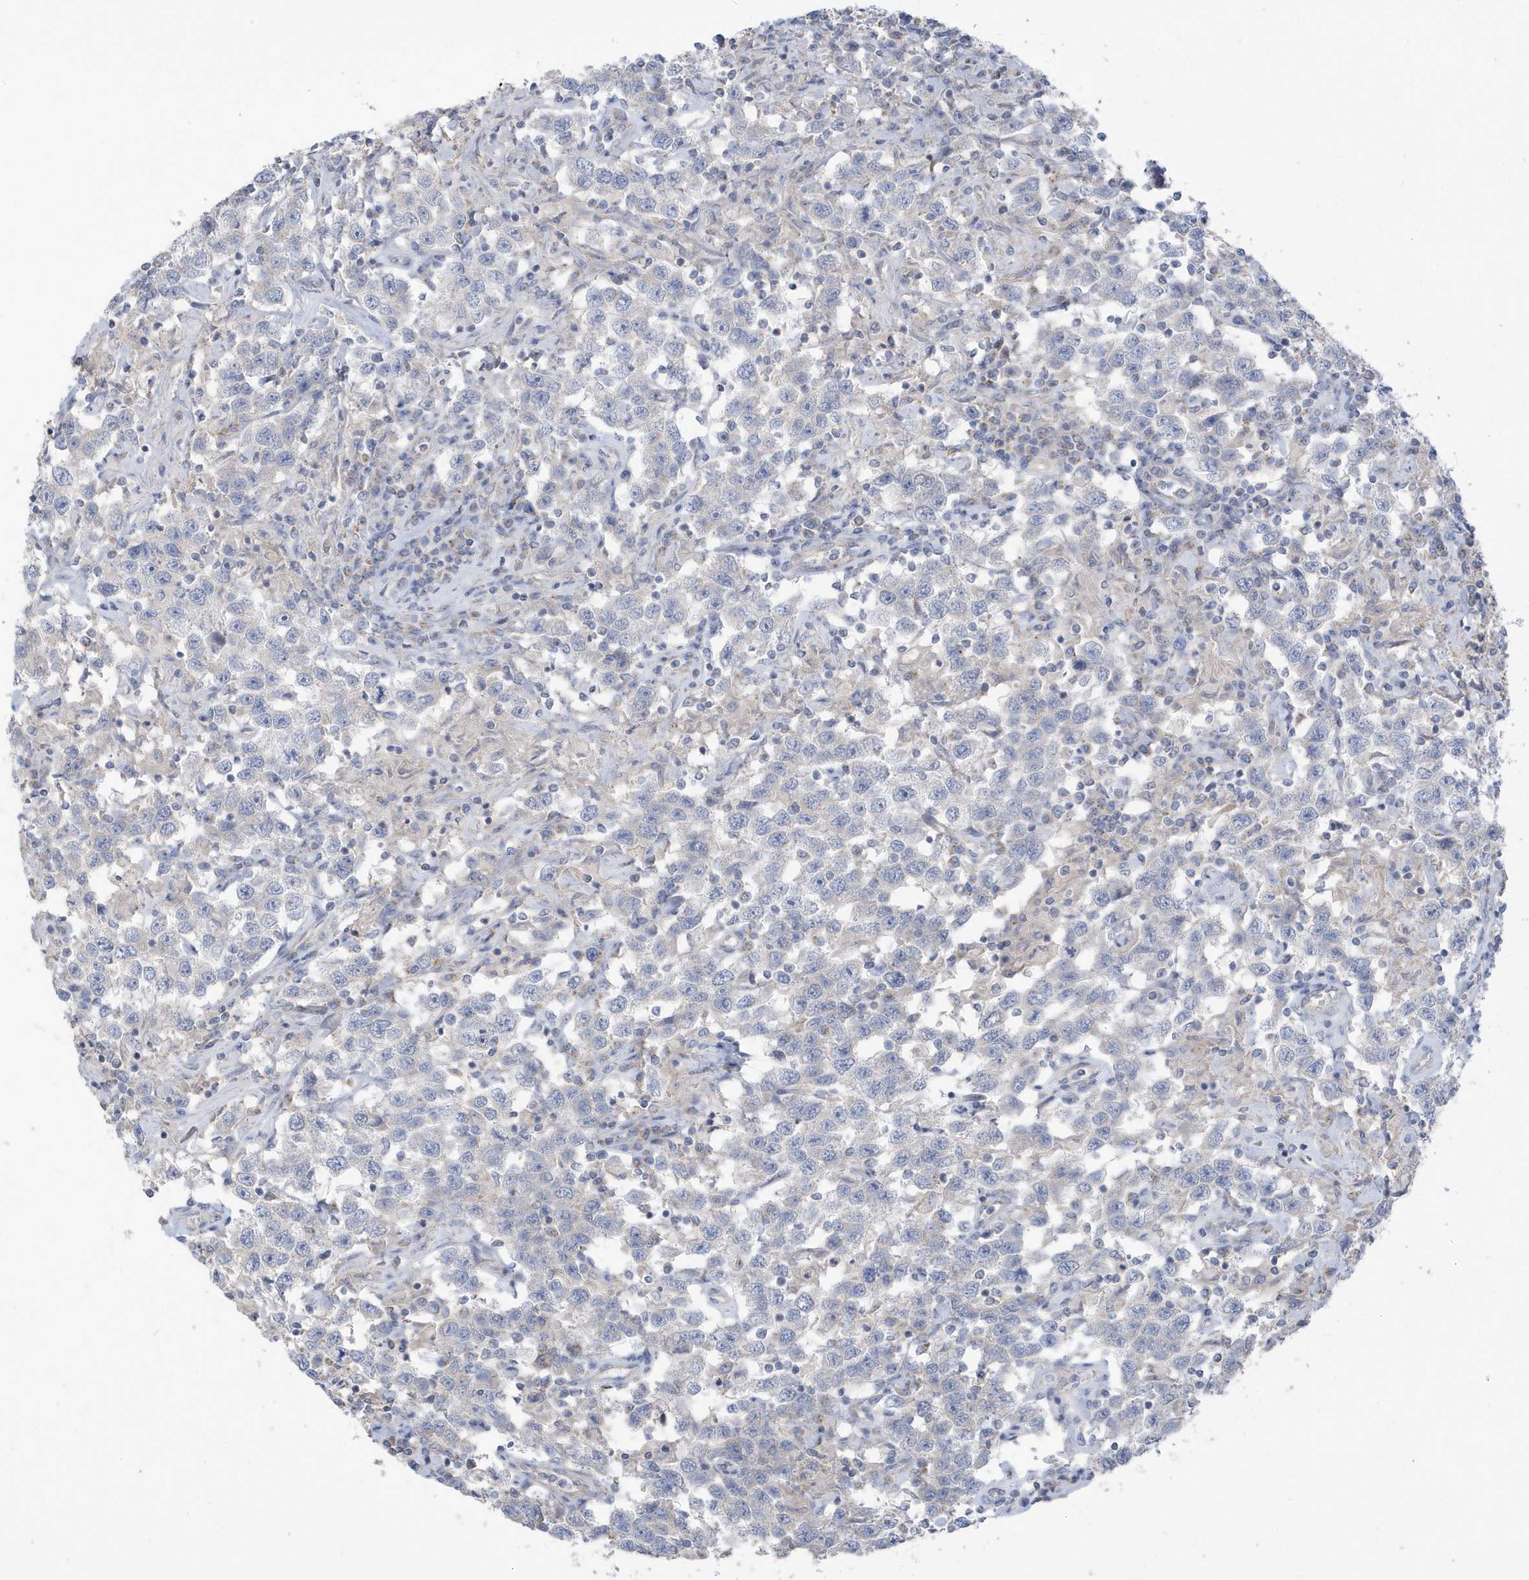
{"staining": {"intensity": "negative", "quantity": "none", "location": "none"}, "tissue": "testis cancer", "cell_type": "Tumor cells", "image_type": "cancer", "snomed": [{"axis": "morphology", "description": "Seminoma, NOS"}, {"axis": "topography", "description": "Testis"}], "caption": "The image shows no staining of tumor cells in testis seminoma. (Brightfield microscopy of DAB immunohistochemistry (IHC) at high magnification).", "gene": "ATP13A5", "patient": {"sex": "male", "age": 41}}